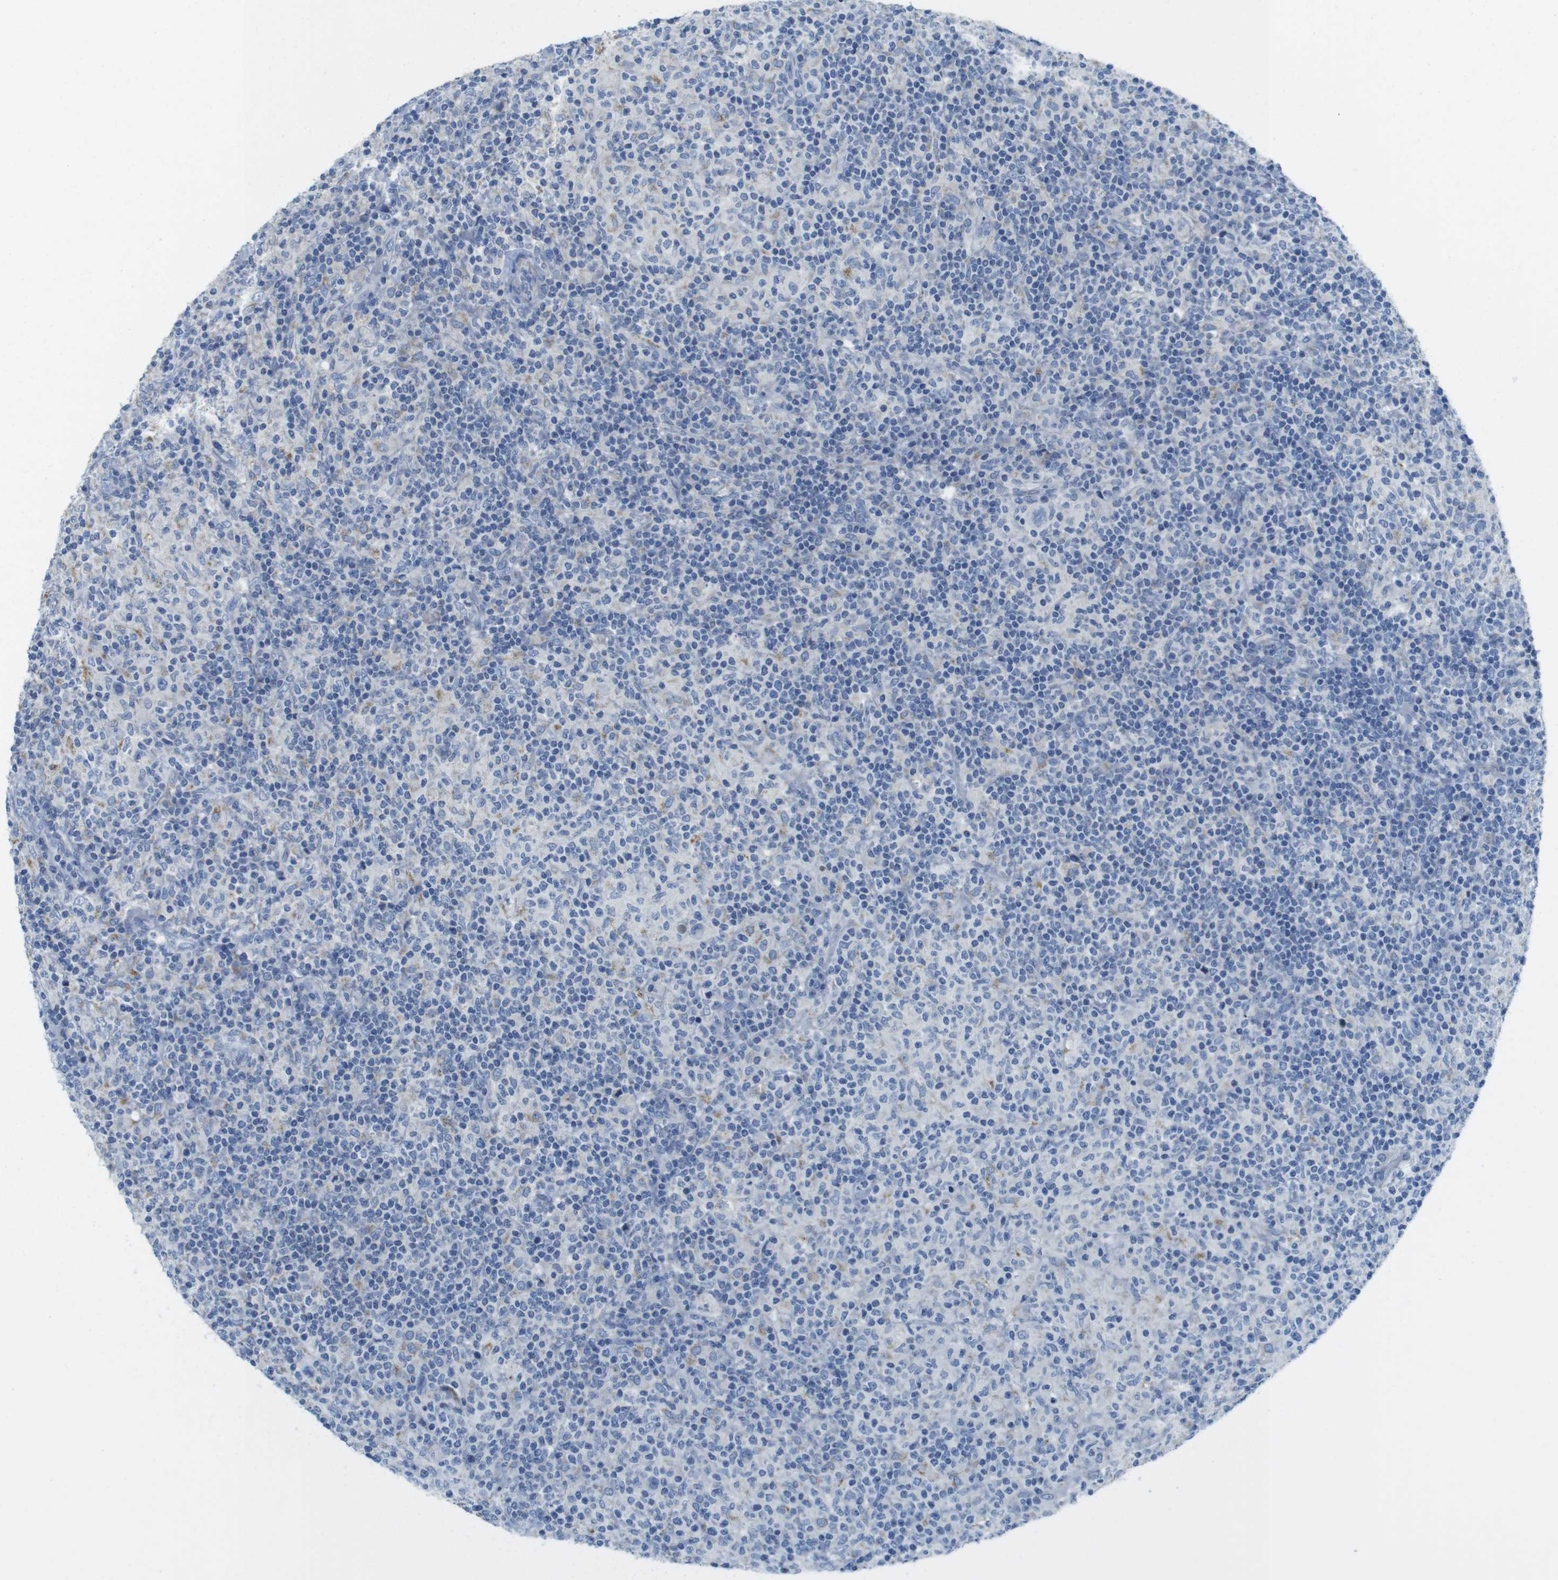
{"staining": {"intensity": "negative", "quantity": "none", "location": "none"}, "tissue": "lymphoma", "cell_type": "Tumor cells", "image_type": "cancer", "snomed": [{"axis": "morphology", "description": "Hodgkin's disease, NOS"}, {"axis": "topography", "description": "Lymph node"}], "caption": "Histopathology image shows no significant protein expression in tumor cells of lymphoma.", "gene": "ASIC5", "patient": {"sex": "male", "age": 70}}